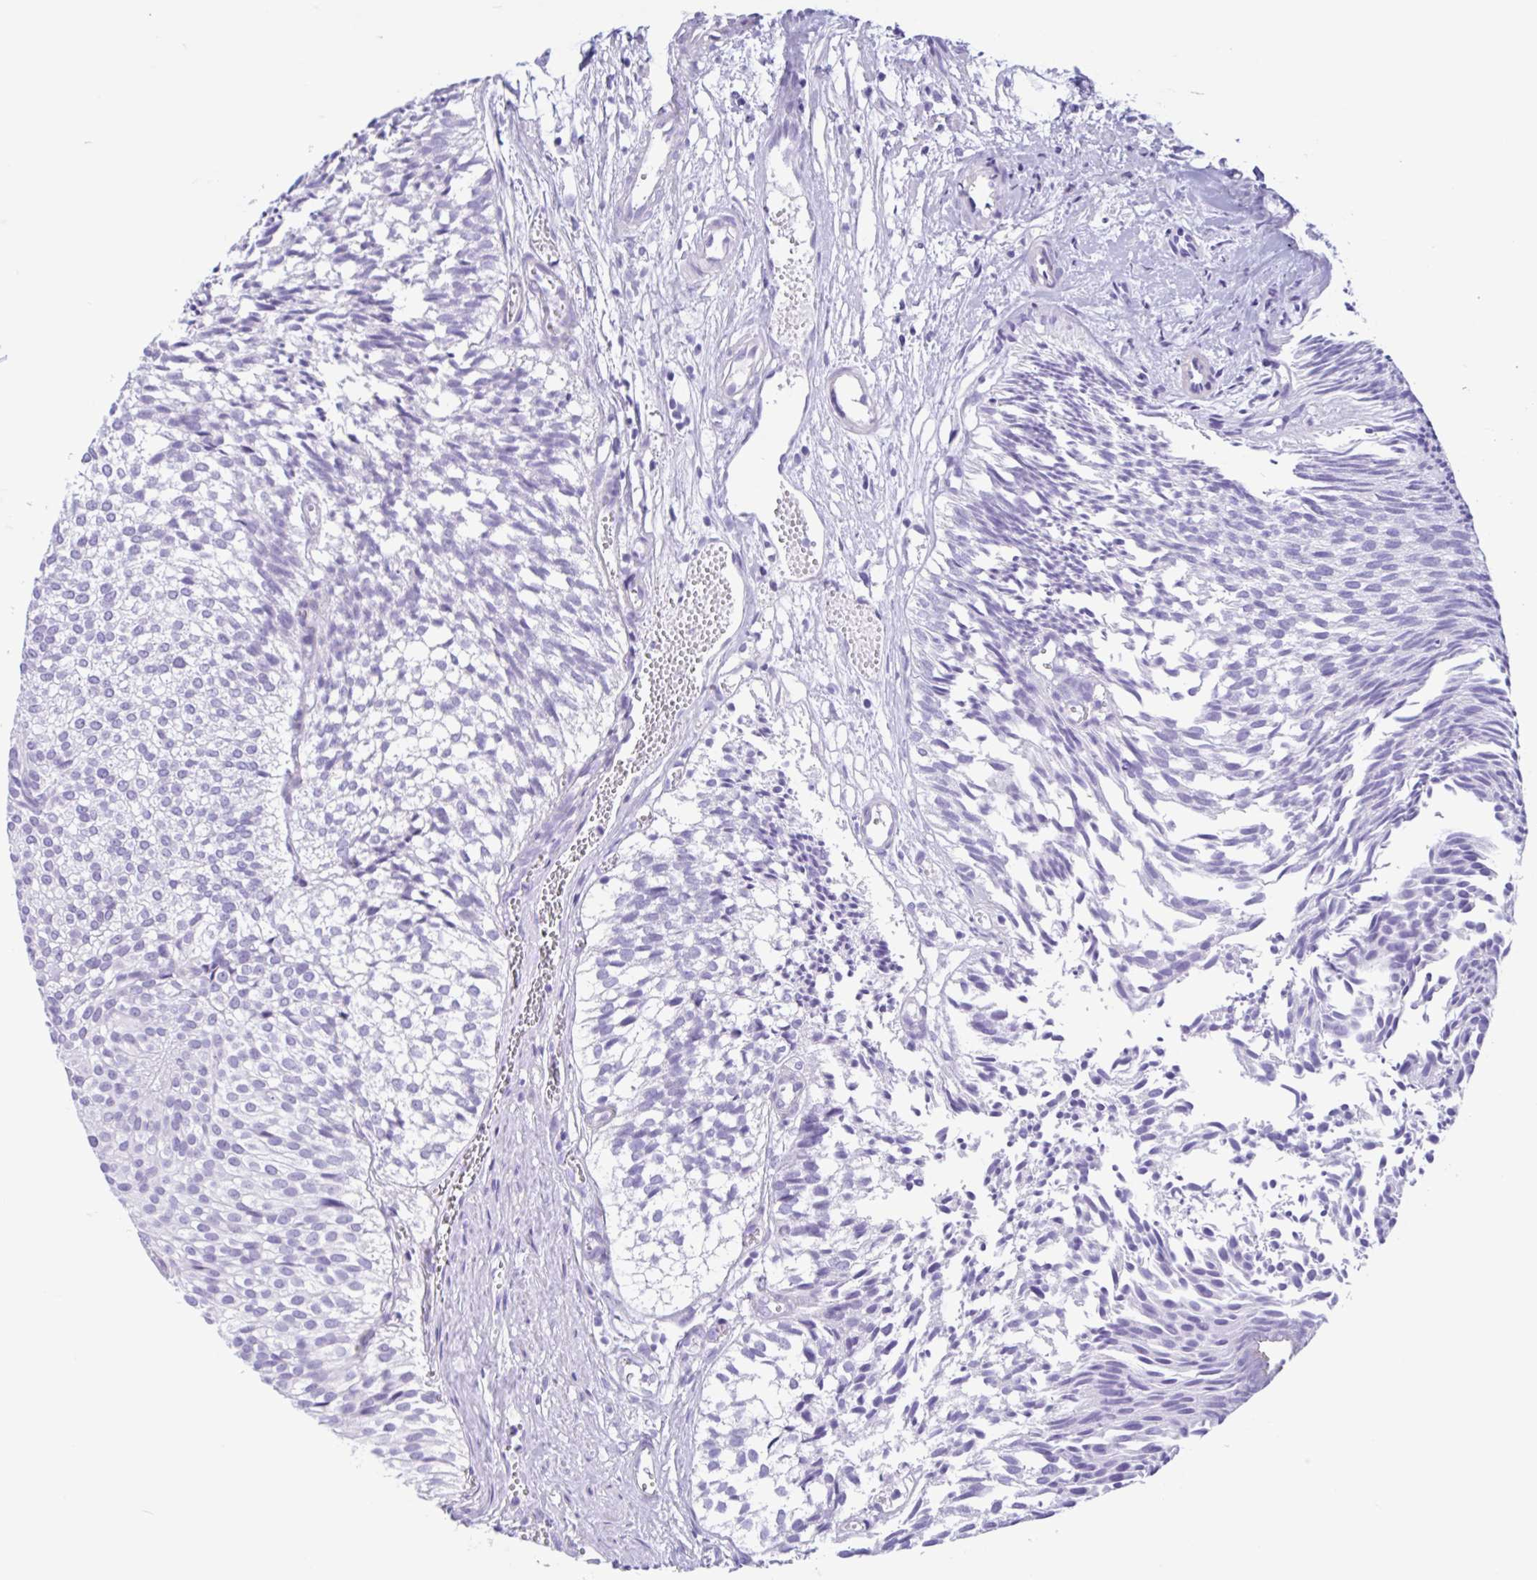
{"staining": {"intensity": "negative", "quantity": "none", "location": "none"}, "tissue": "urothelial cancer", "cell_type": "Tumor cells", "image_type": "cancer", "snomed": [{"axis": "morphology", "description": "Urothelial carcinoma, Low grade"}, {"axis": "topography", "description": "Urinary bladder"}], "caption": "Immunohistochemical staining of human urothelial carcinoma (low-grade) reveals no significant positivity in tumor cells. (Immunohistochemistry, brightfield microscopy, high magnification).", "gene": "IAPP", "patient": {"sex": "male", "age": 91}}